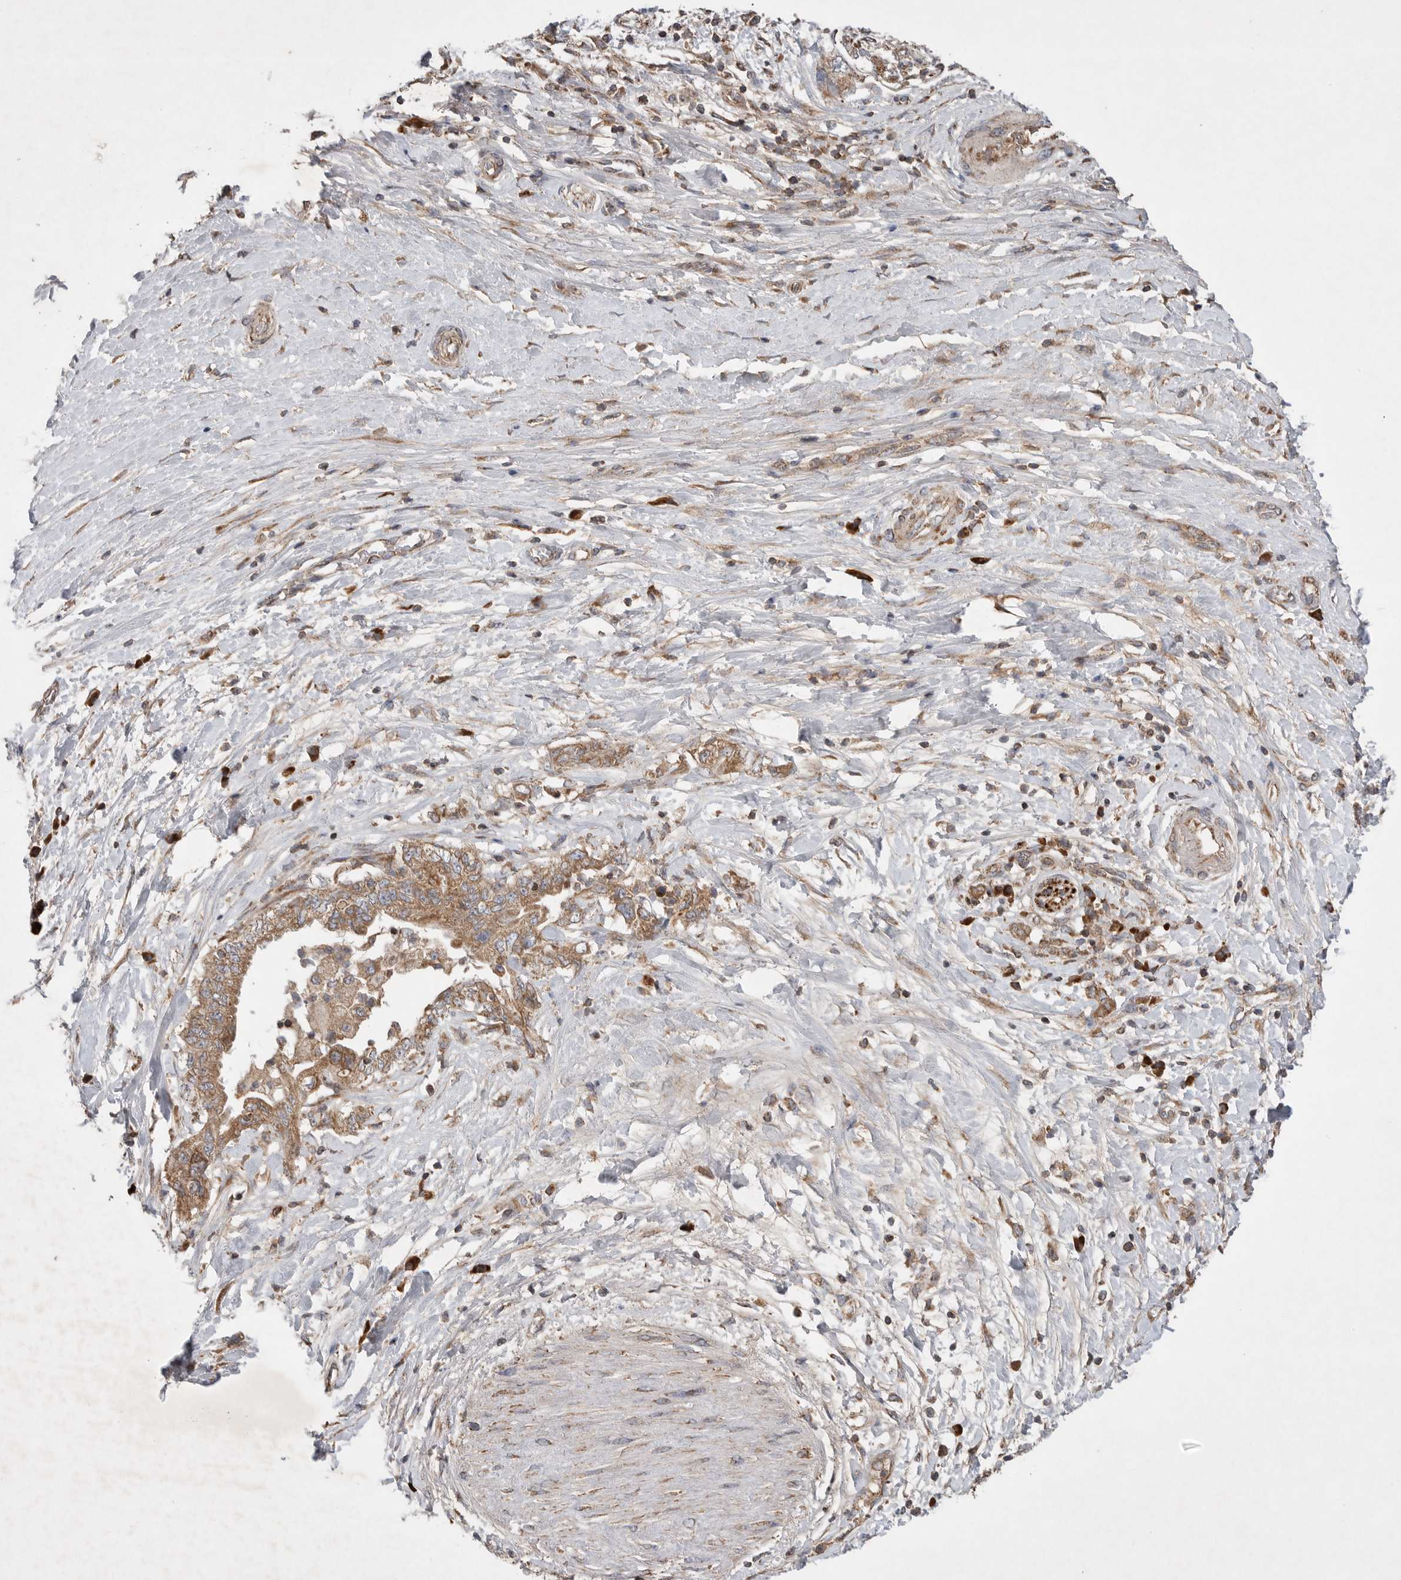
{"staining": {"intensity": "moderate", "quantity": ">75%", "location": "cytoplasmic/membranous"}, "tissue": "pancreatic cancer", "cell_type": "Tumor cells", "image_type": "cancer", "snomed": [{"axis": "morphology", "description": "Adenocarcinoma, NOS"}, {"axis": "topography", "description": "Pancreas"}], "caption": "A high-resolution photomicrograph shows IHC staining of adenocarcinoma (pancreatic), which reveals moderate cytoplasmic/membranous expression in approximately >75% of tumor cells.", "gene": "KIF21B", "patient": {"sex": "female", "age": 73}}